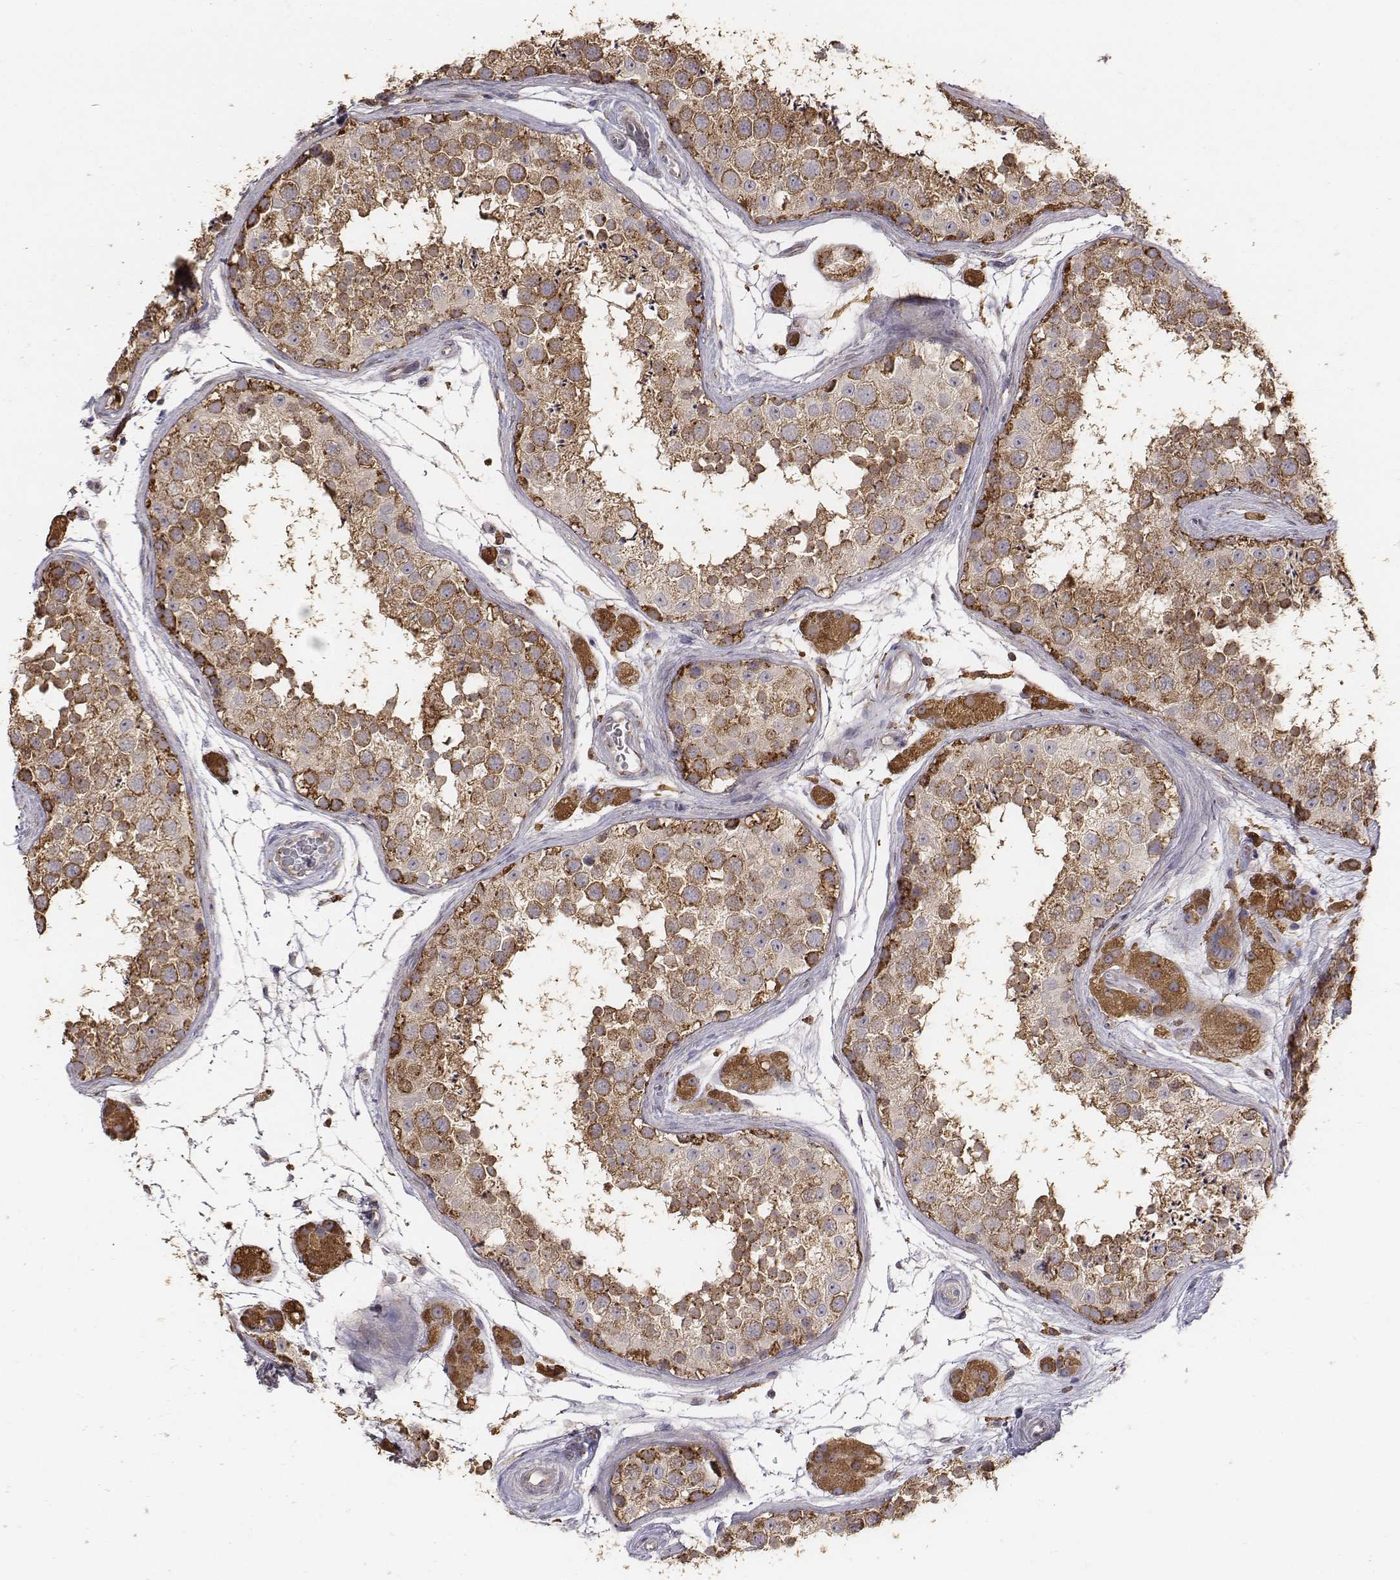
{"staining": {"intensity": "strong", "quantity": ">75%", "location": "cytoplasmic/membranous"}, "tissue": "testis", "cell_type": "Cells in seminiferous ducts", "image_type": "normal", "snomed": [{"axis": "morphology", "description": "Normal tissue, NOS"}, {"axis": "topography", "description": "Testis"}], "caption": "Normal testis displays strong cytoplasmic/membranous positivity in about >75% of cells in seminiferous ducts, visualized by immunohistochemistry.", "gene": "AP1B1", "patient": {"sex": "male", "age": 41}}